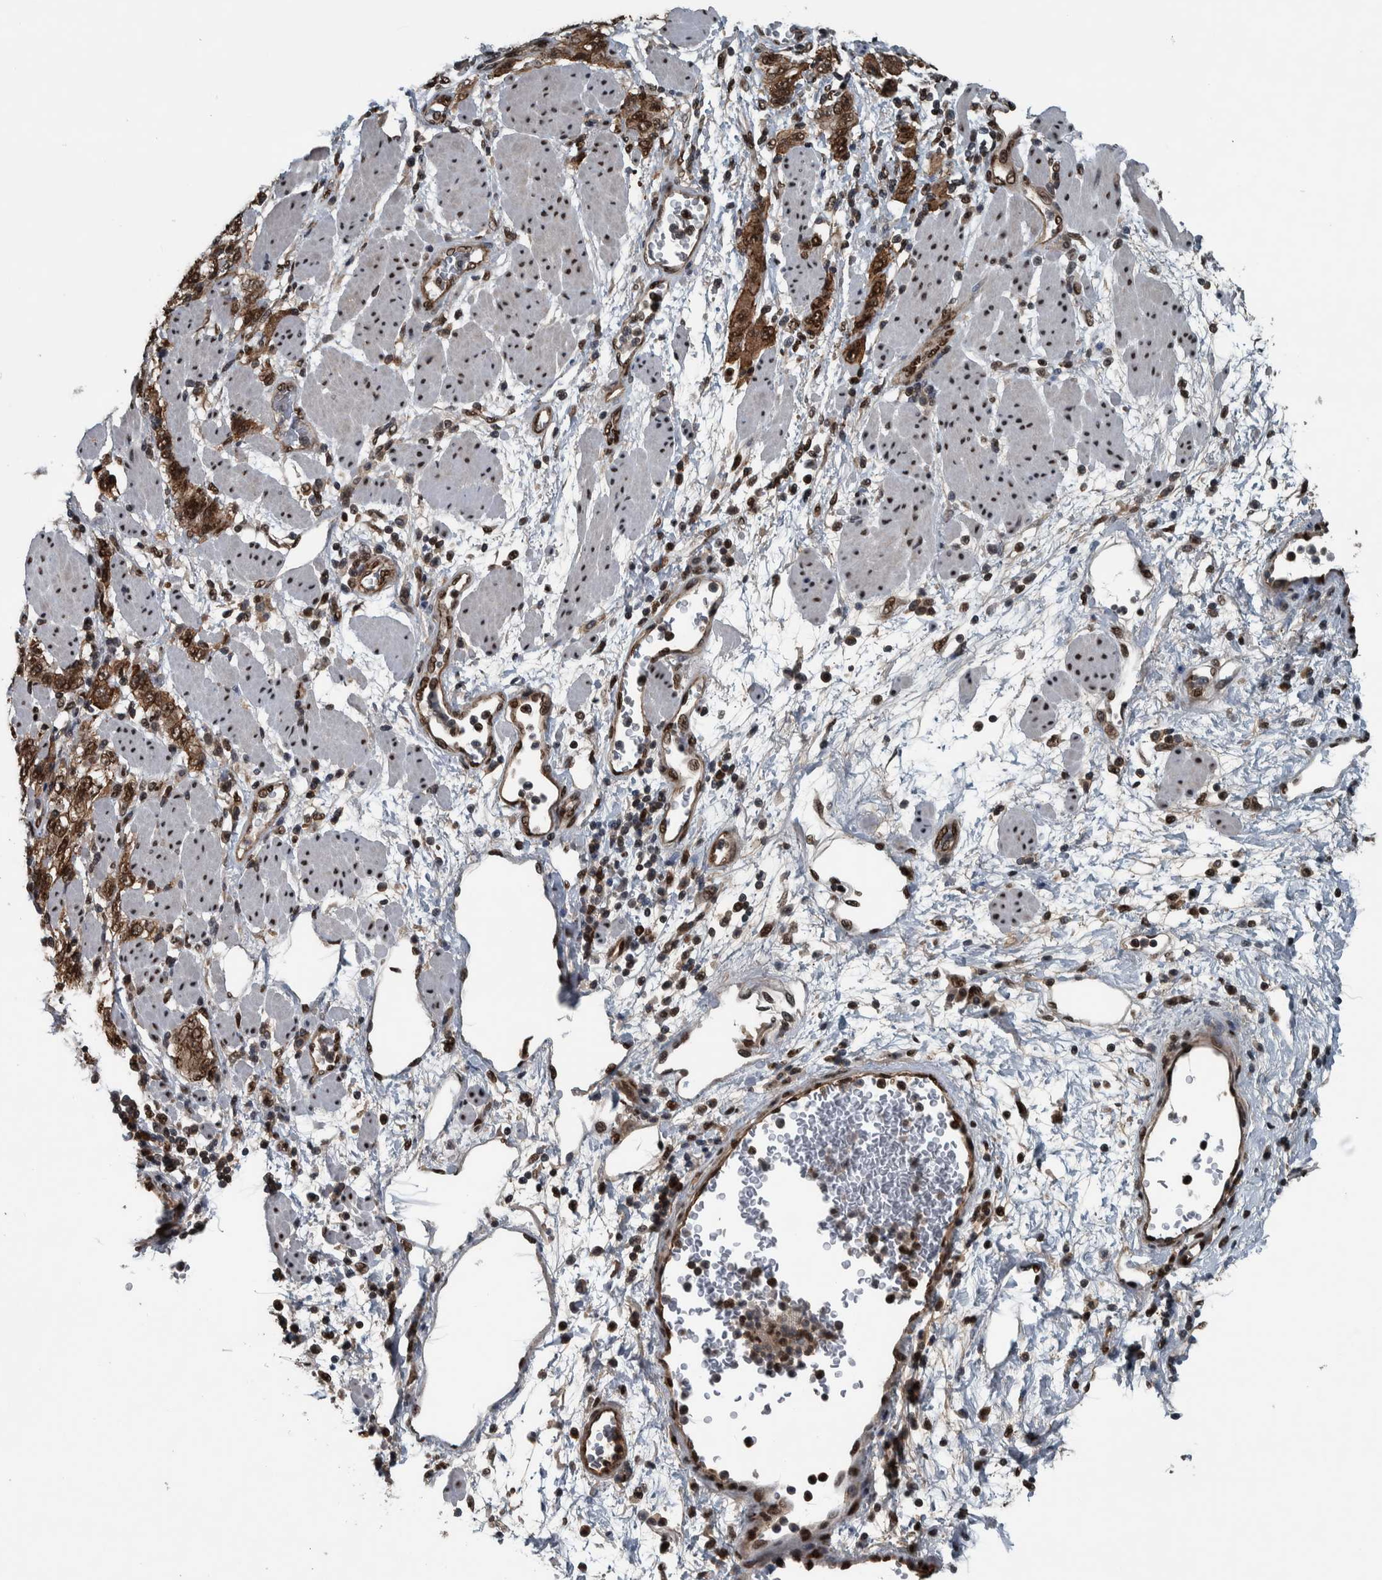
{"staining": {"intensity": "strong", "quantity": ">75%", "location": "cytoplasmic/membranous,nuclear"}, "tissue": "stomach cancer", "cell_type": "Tumor cells", "image_type": "cancer", "snomed": [{"axis": "morphology", "description": "Adenocarcinoma, NOS"}, {"axis": "topography", "description": "Stomach"}], "caption": "Human stomach cancer stained for a protein (brown) reveals strong cytoplasmic/membranous and nuclear positive expression in about >75% of tumor cells.", "gene": "FAM135B", "patient": {"sex": "male", "age": 48}}